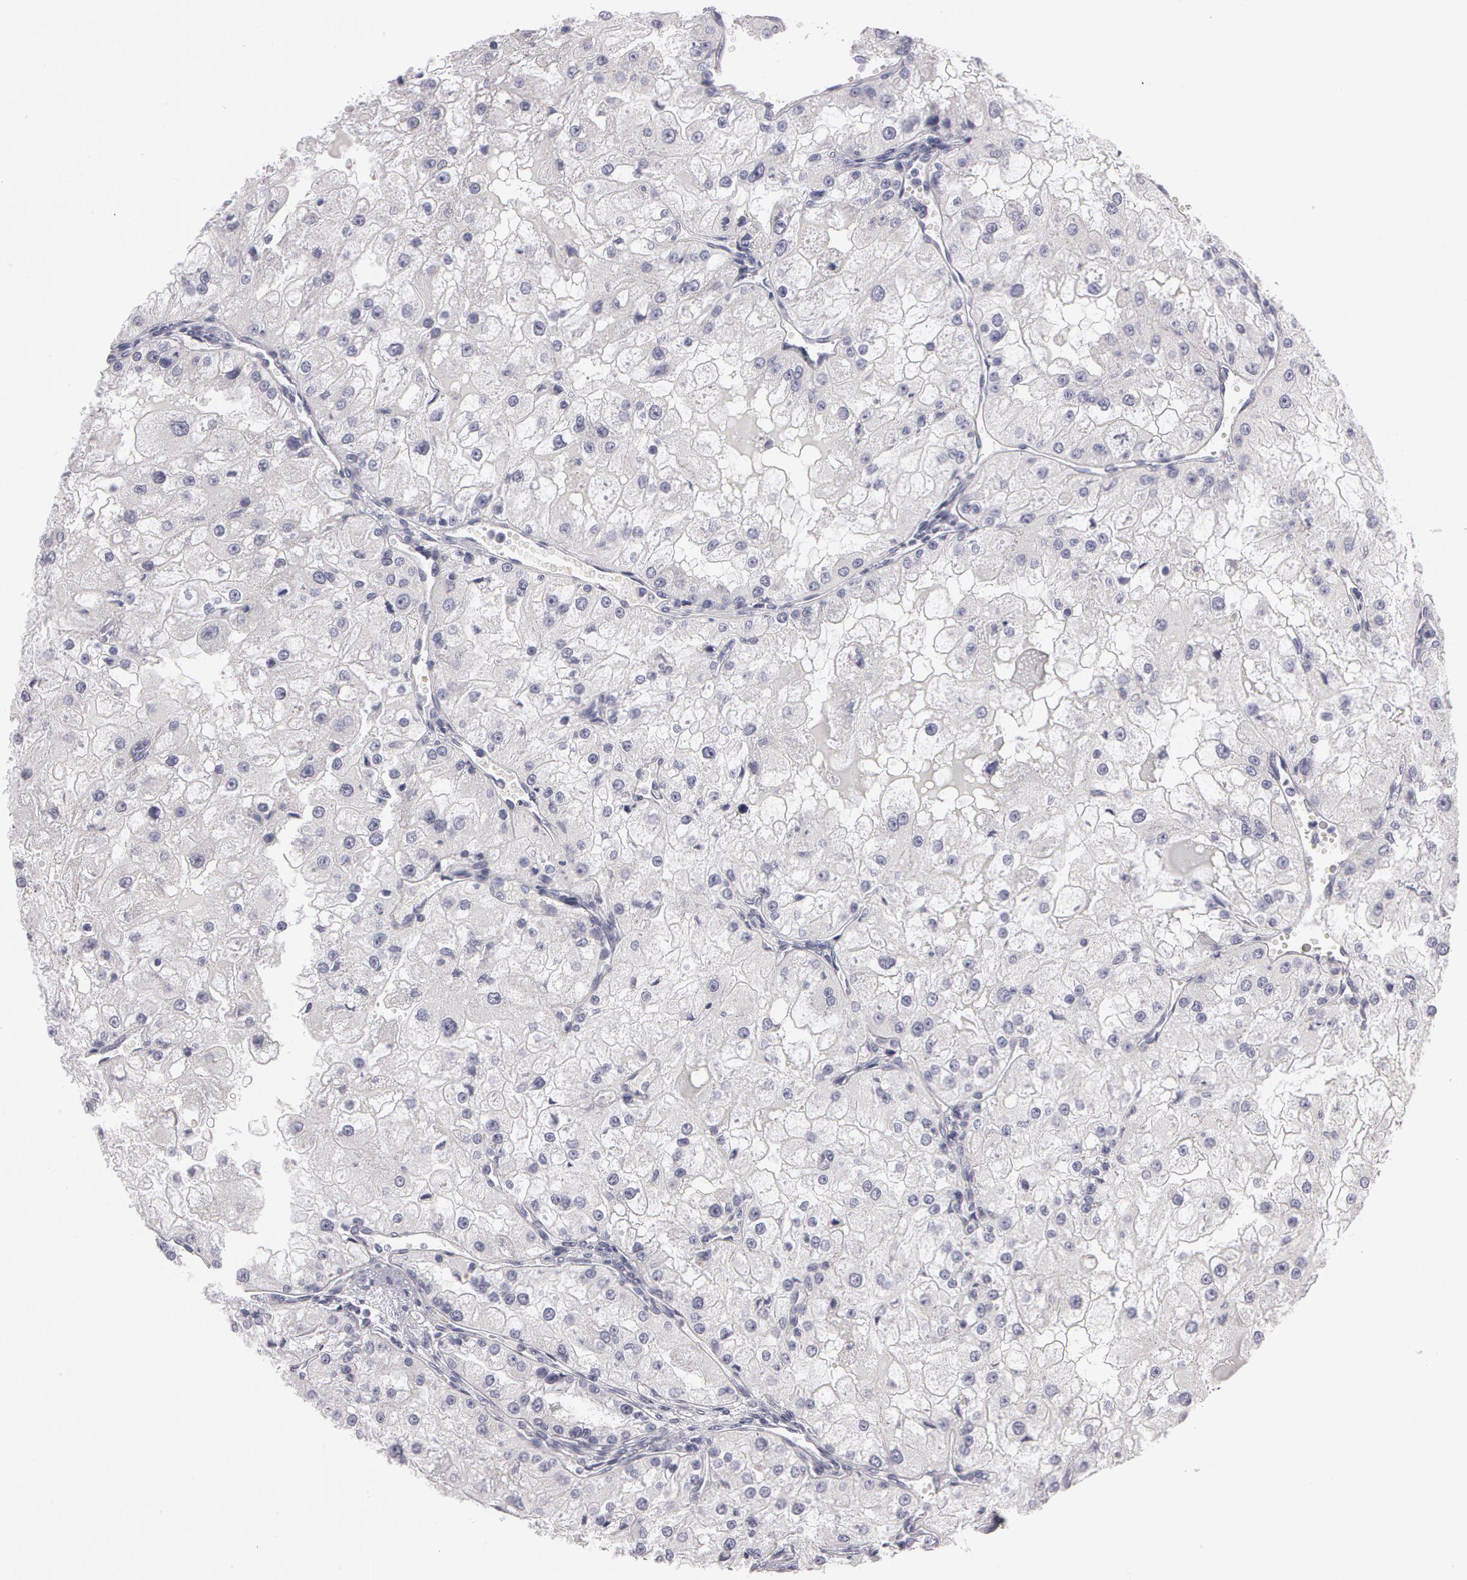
{"staining": {"intensity": "negative", "quantity": "none", "location": "none"}, "tissue": "renal cancer", "cell_type": "Tumor cells", "image_type": "cancer", "snomed": [{"axis": "morphology", "description": "Adenocarcinoma, NOS"}, {"axis": "topography", "description": "Kidney"}], "caption": "Tumor cells show no significant positivity in renal cancer (adenocarcinoma).", "gene": "NEK9", "patient": {"sex": "female", "age": 74}}